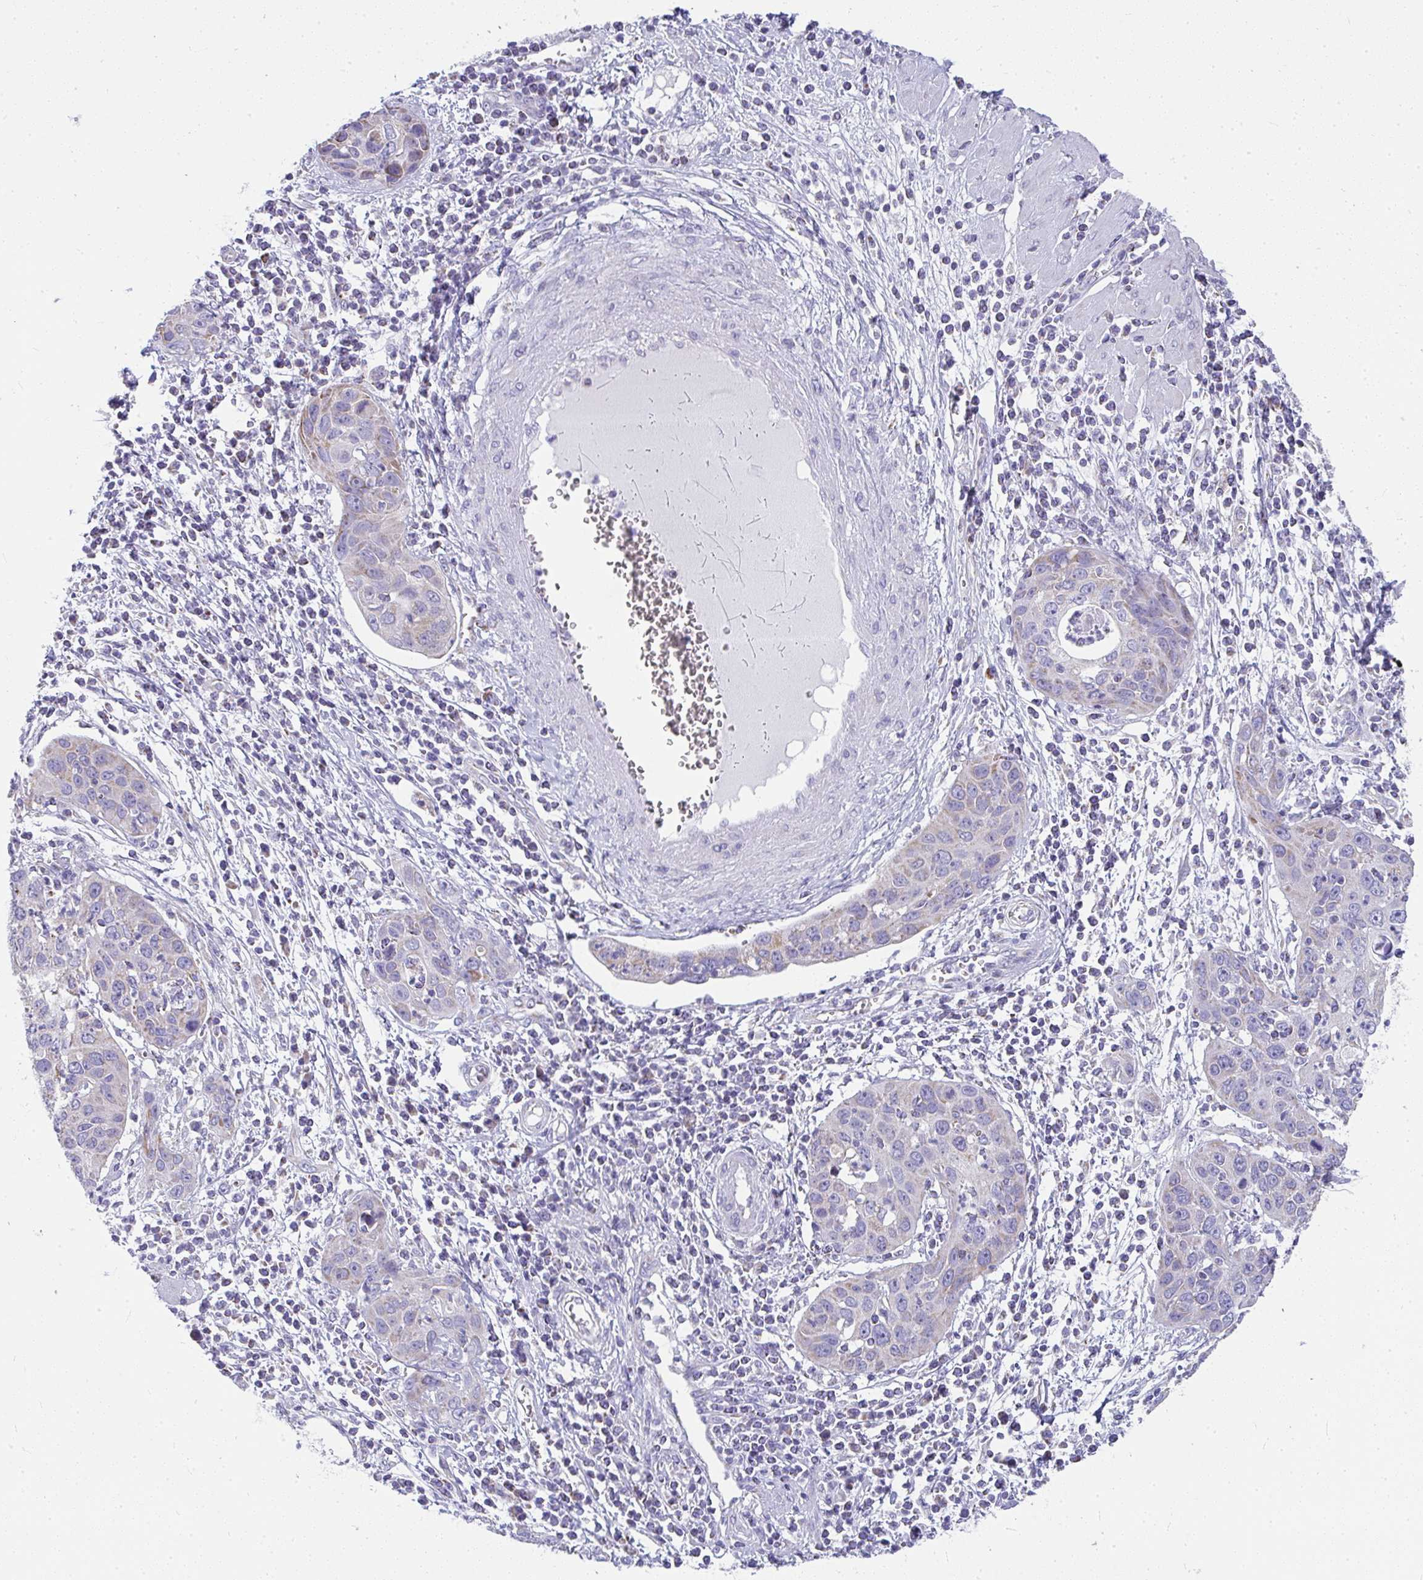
{"staining": {"intensity": "negative", "quantity": "none", "location": "none"}, "tissue": "cervical cancer", "cell_type": "Tumor cells", "image_type": "cancer", "snomed": [{"axis": "morphology", "description": "Squamous cell carcinoma, NOS"}, {"axis": "topography", "description": "Cervix"}], "caption": "There is no significant staining in tumor cells of squamous cell carcinoma (cervical).", "gene": "SLC6A1", "patient": {"sex": "female", "age": 36}}